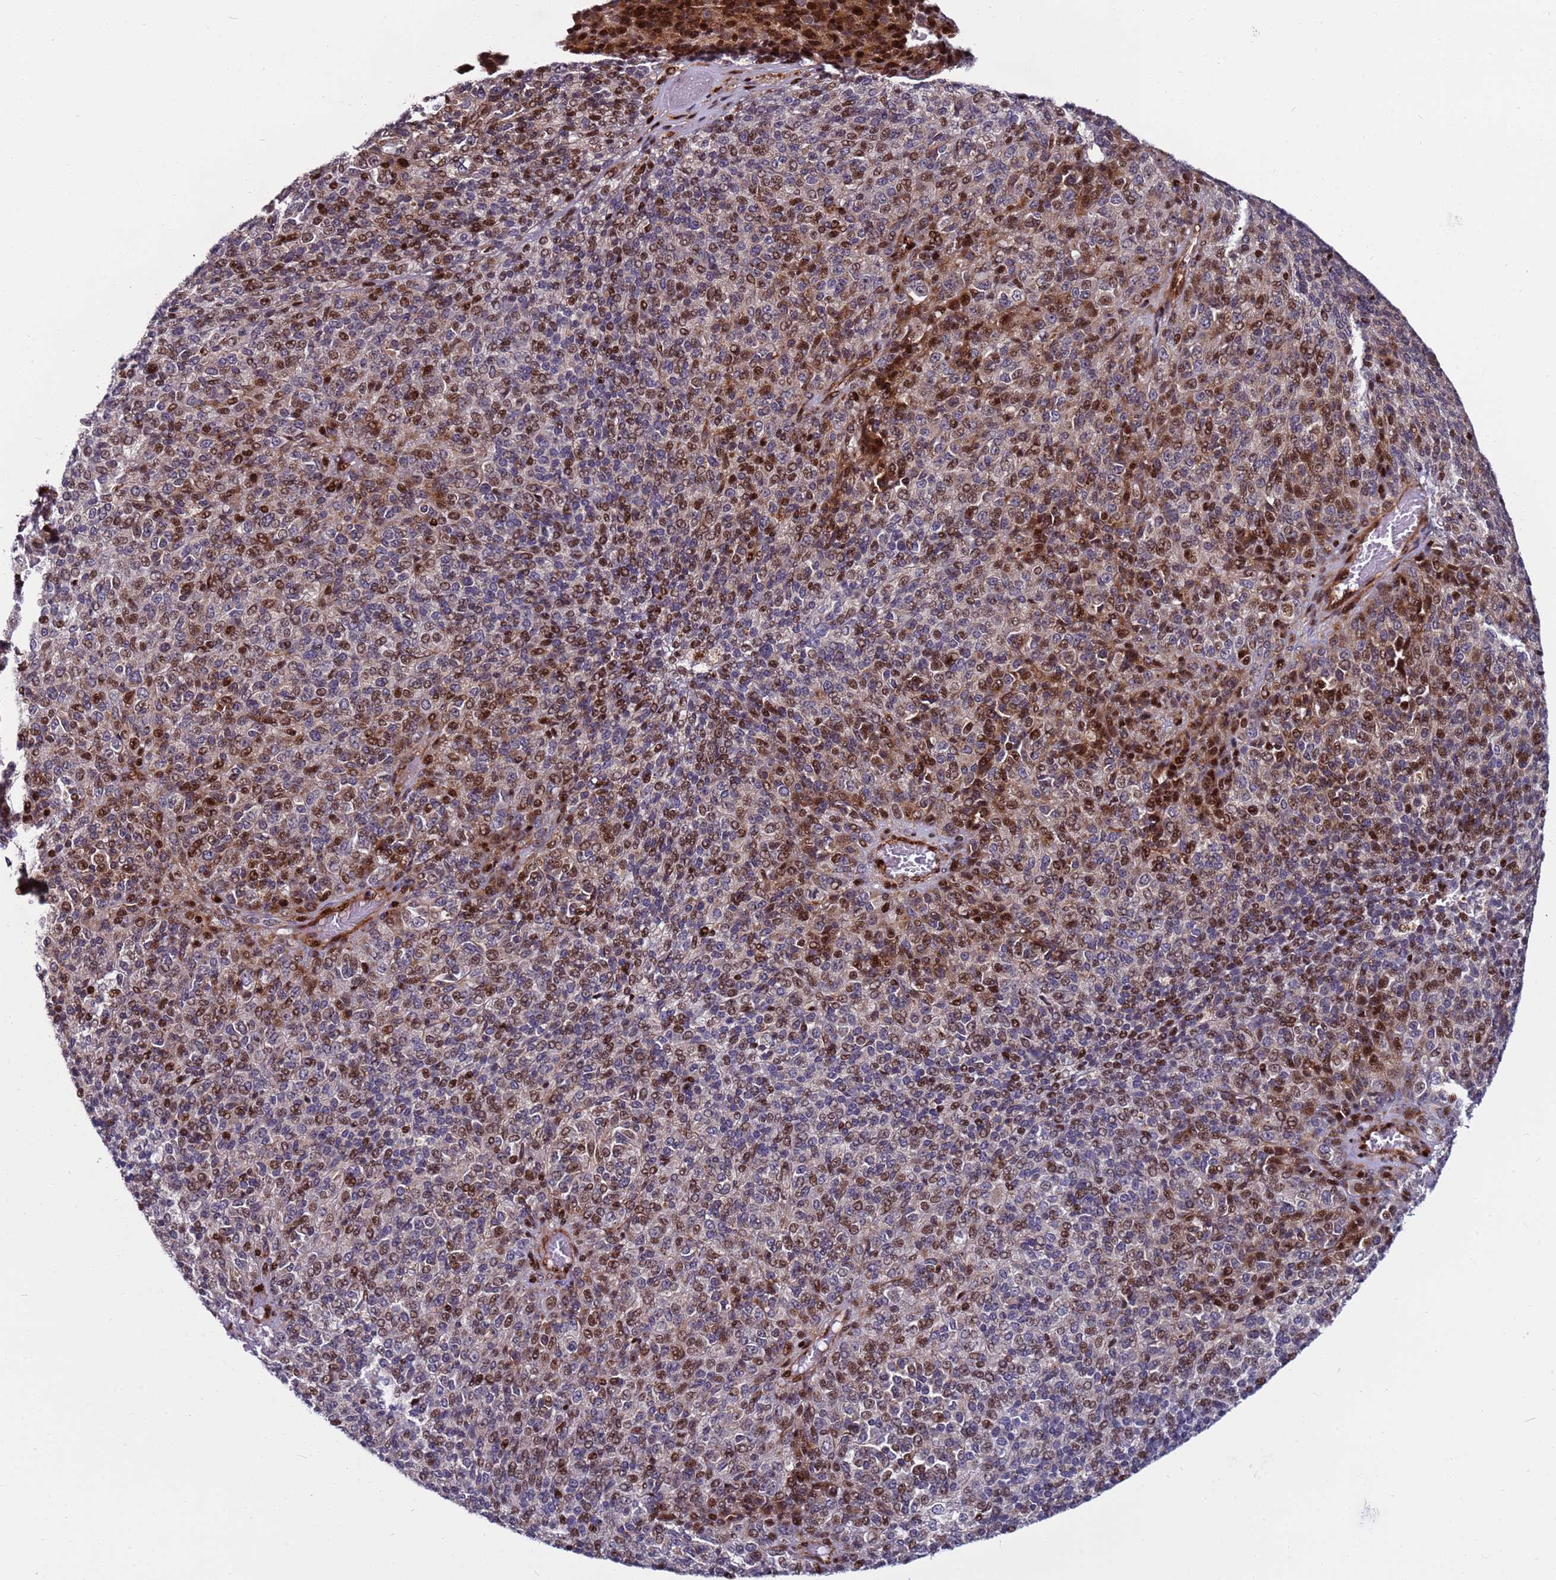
{"staining": {"intensity": "moderate", "quantity": "25%-75%", "location": "cytoplasmic/membranous,nuclear"}, "tissue": "melanoma", "cell_type": "Tumor cells", "image_type": "cancer", "snomed": [{"axis": "morphology", "description": "Malignant melanoma, Metastatic site"}, {"axis": "topography", "description": "Brain"}], "caption": "Moderate cytoplasmic/membranous and nuclear expression is present in approximately 25%-75% of tumor cells in malignant melanoma (metastatic site).", "gene": "WBP11", "patient": {"sex": "female", "age": 56}}